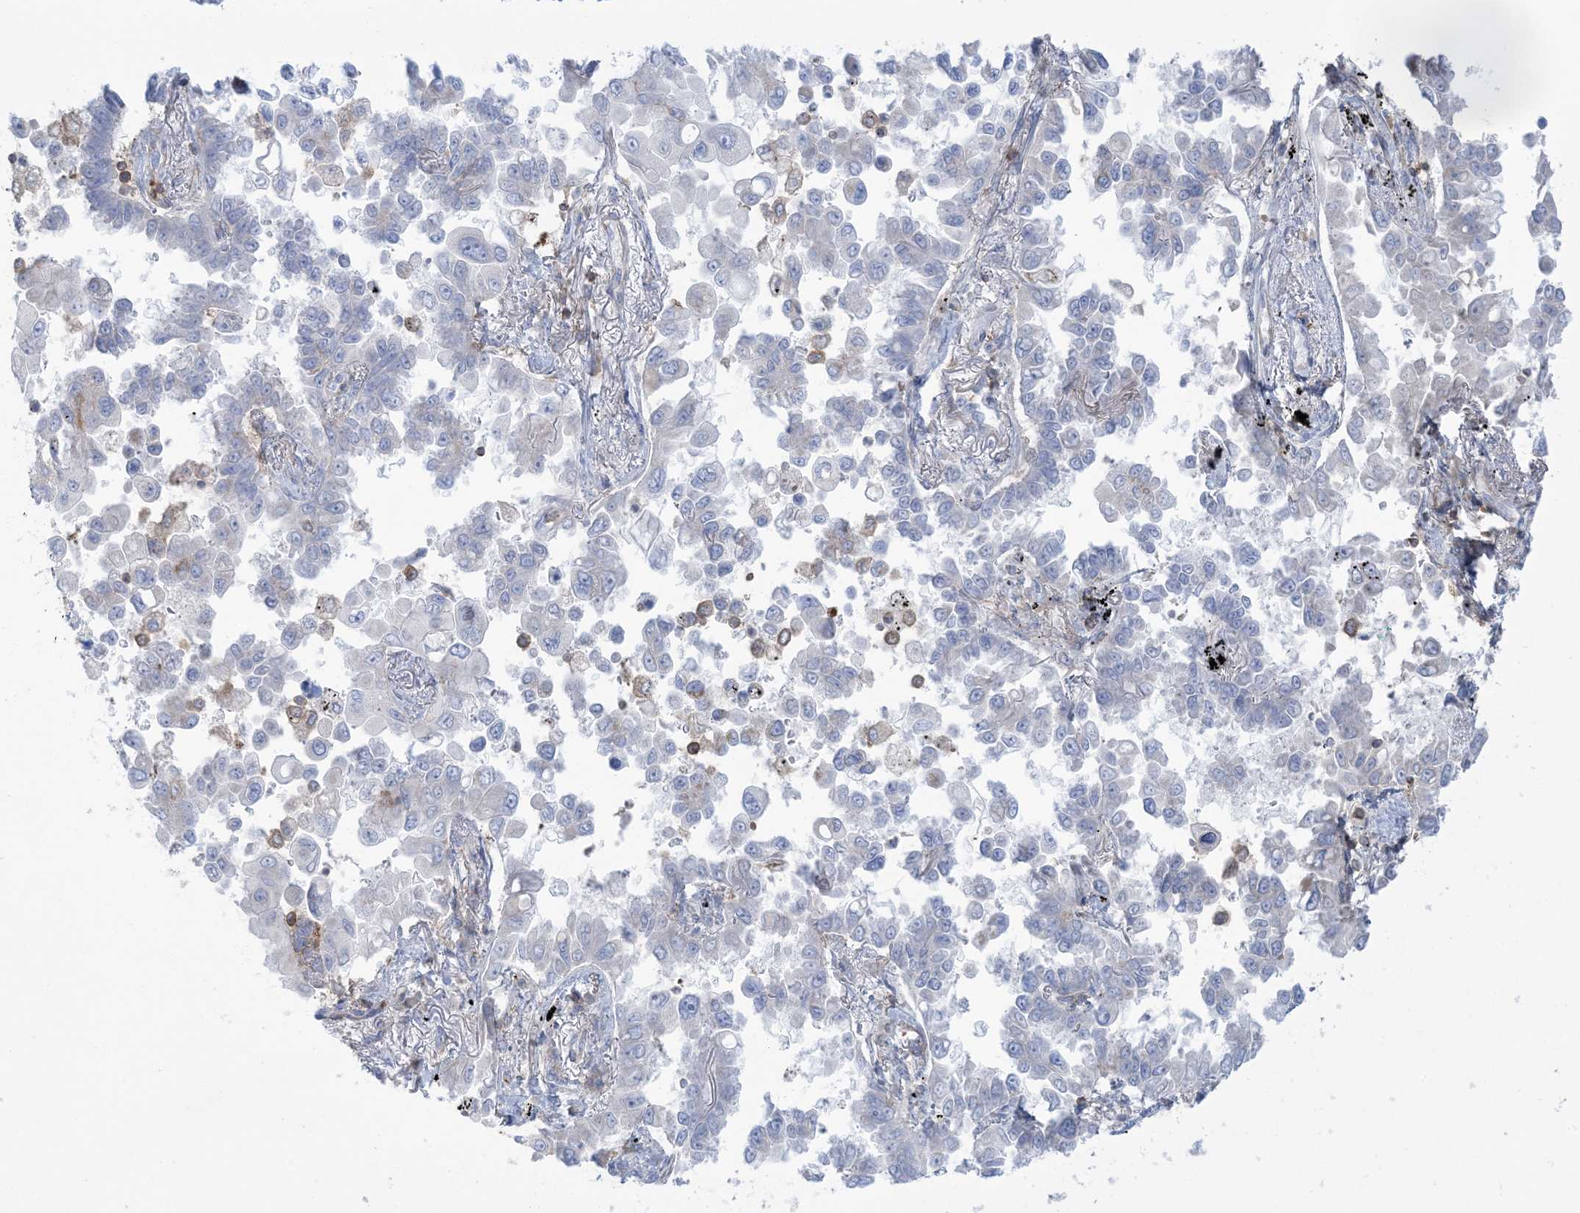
{"staining": {"intensity": "negative", "quantity": "none", "location": "none"}, "tissue": "lung cancer", "cell_type": "Tumor cells", "image_type": "cancer", "snomed": [{"axis": "morphology", "description": "Adenocarcinoma, NOS"}, {"axis": "topography", "description": "Lung"}], "caption": "Immunohistochemical staining of human adenocarcinoma (lung) shows no significant expression in tumor cells.", "gene": "ARHGAP30", "patient": {"sex": "female", "age": 67}}